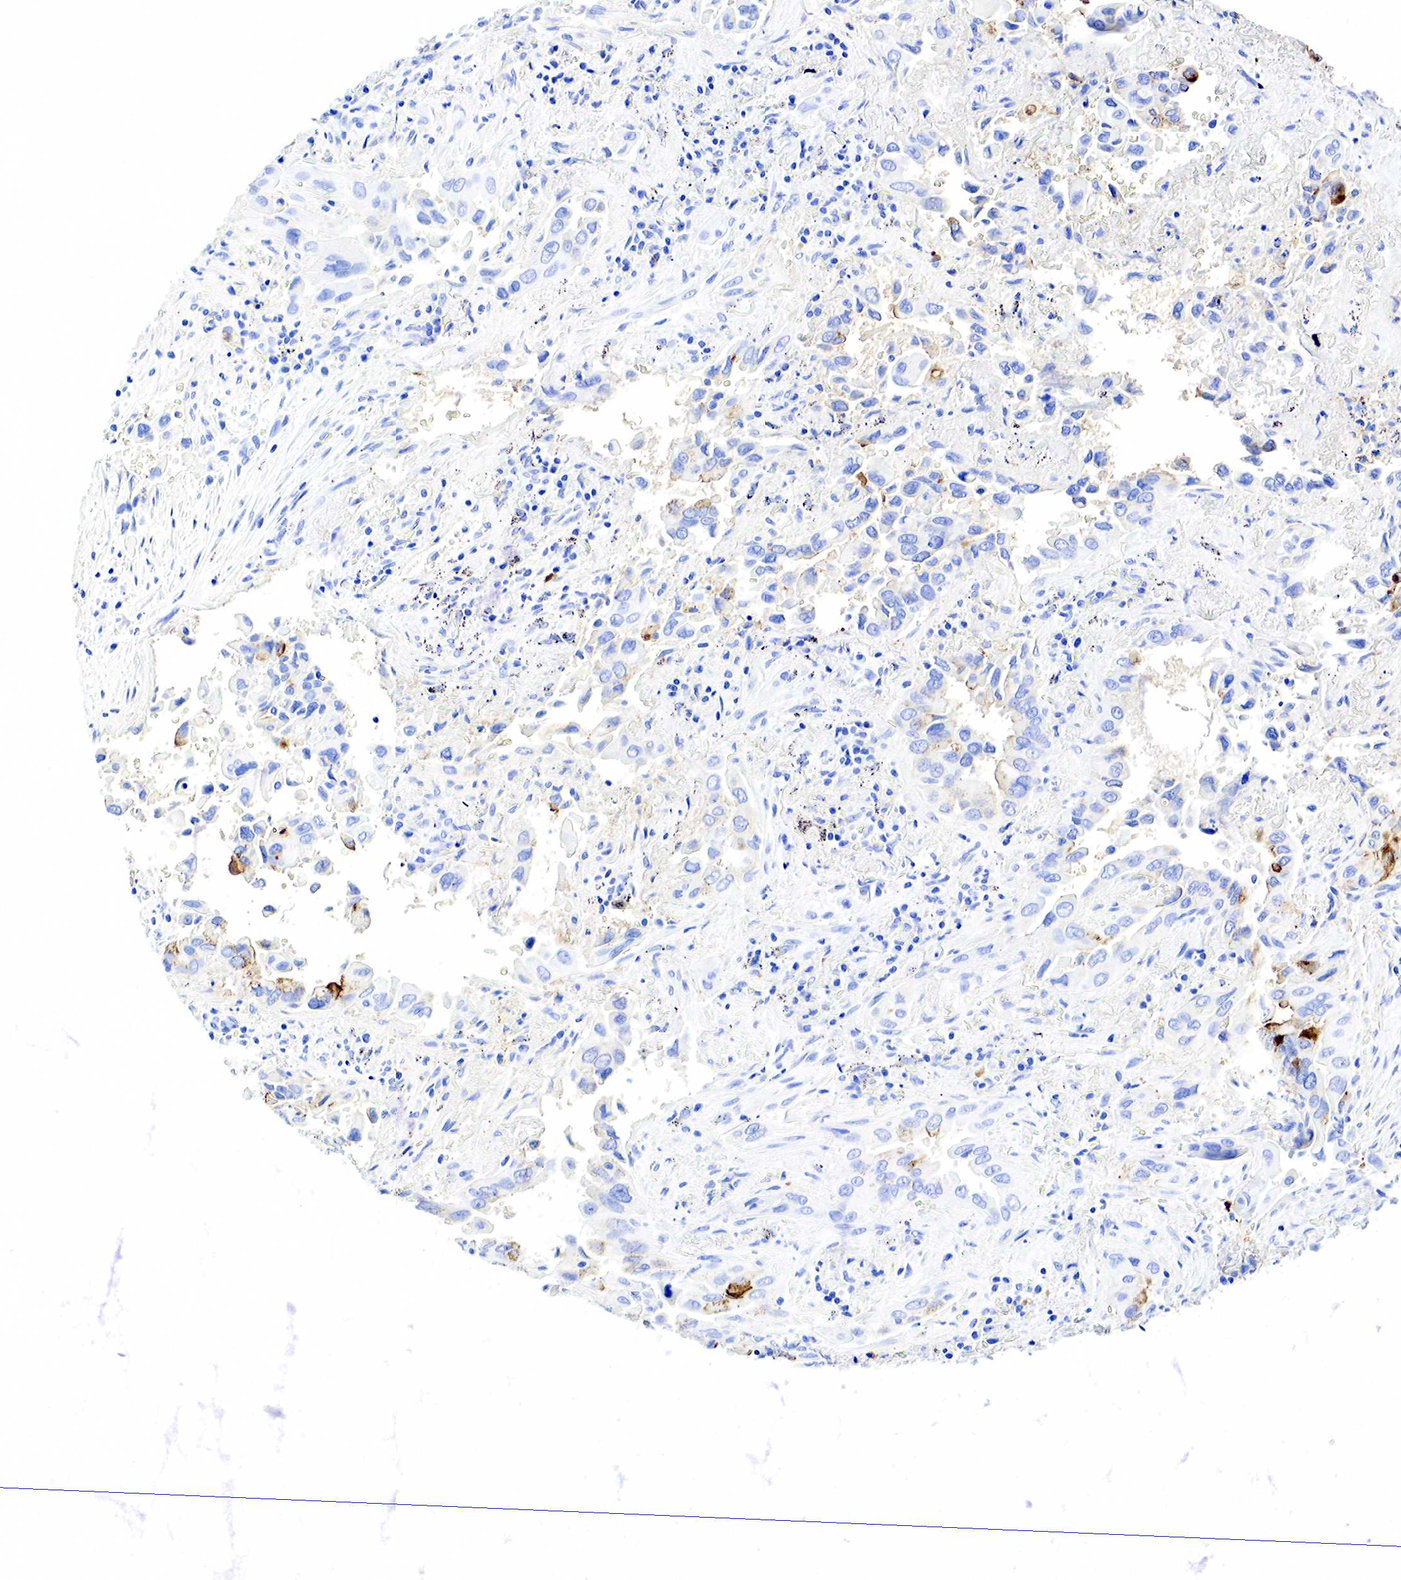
{"staining": {"intensity": "moderate", "quantity": "25%-75%", "location": "cytoplasmic/membranous"}, "tissue": "lung cancer", "cell_type": "Tumor cells", "image_type": "cancer", "snomed": [{"axis": "morphology", "description": "Adenocarcinoma, NOS"}, {"axis": "topography", "description": "Lung"}], "caption": "Lung adenocarcinoma stained with DAB (3,3'-diaminobenzidine) immunohistochemistry demonstrates medium levels of moderate cytoplasmic/membranous staining in about 25%-75% of tumor cells. The staining was performed using DAB, with brown indicating positive protein expression. Nuclei are stained blue with hematoxylin.", "gene": "FUT4", "patient": {"sex": "male", "age": 68}}